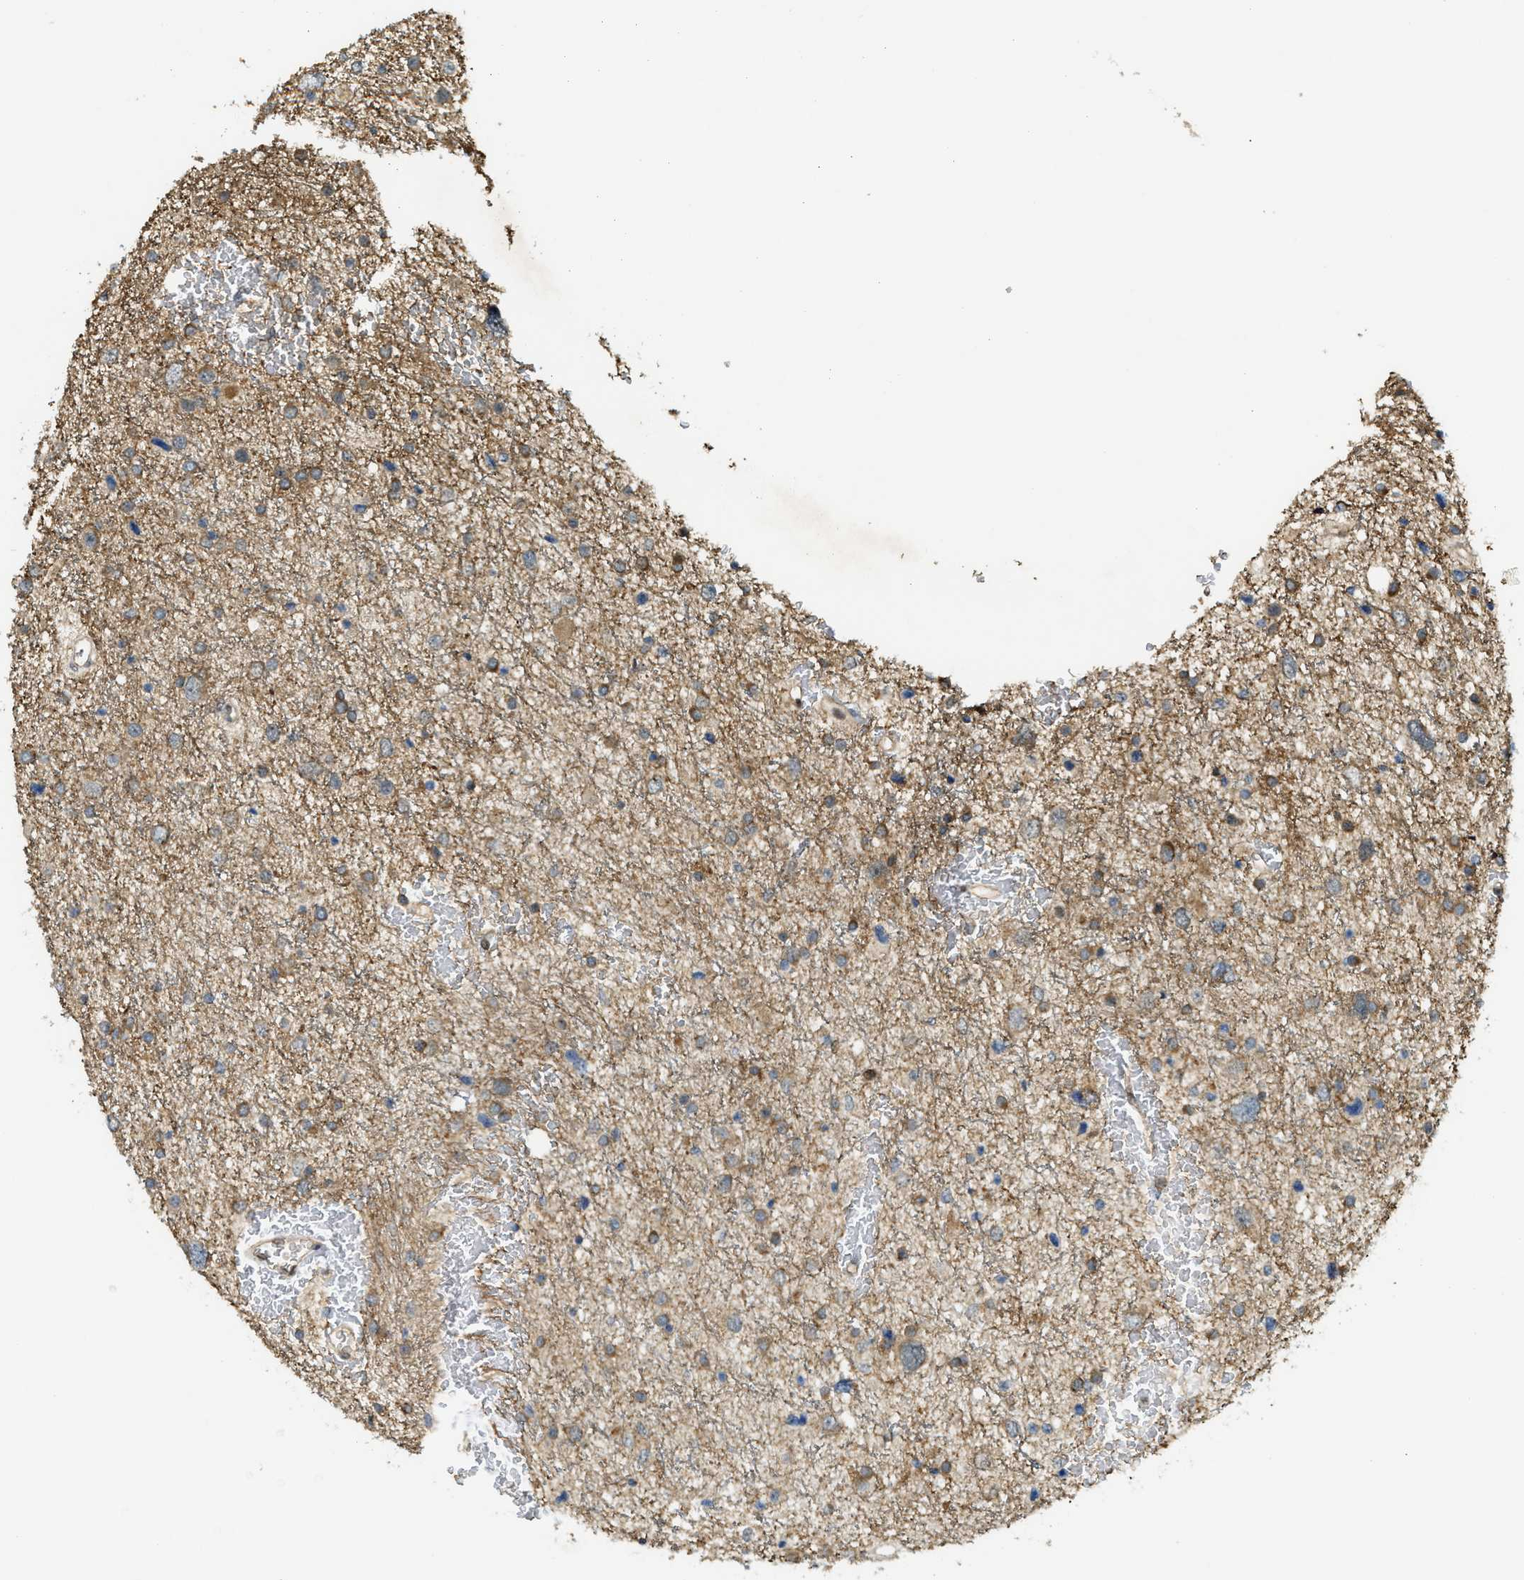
{"staining": {"intensity": "moderate", "quantity": "25%-75%", "location": "cytoplasmic/membranous"}, "tissue": "glioma", "cell_type": "Tumor cells", "image_type": "cancer", "snomed": [{"axis": "morphology", "description": "Glioma, malignant, Low grade"}, {"axis": "topography", "description": "Brain"}], "caption": "Human malignant low-grade glioma stained for a protein (brown) reveals moderate cytoplasmic/membranous positive positivity in approximately 25%-75% of tumor cells.", "gene": "TRAPPC14", "patient": {"sex": "female", "age": 37}}